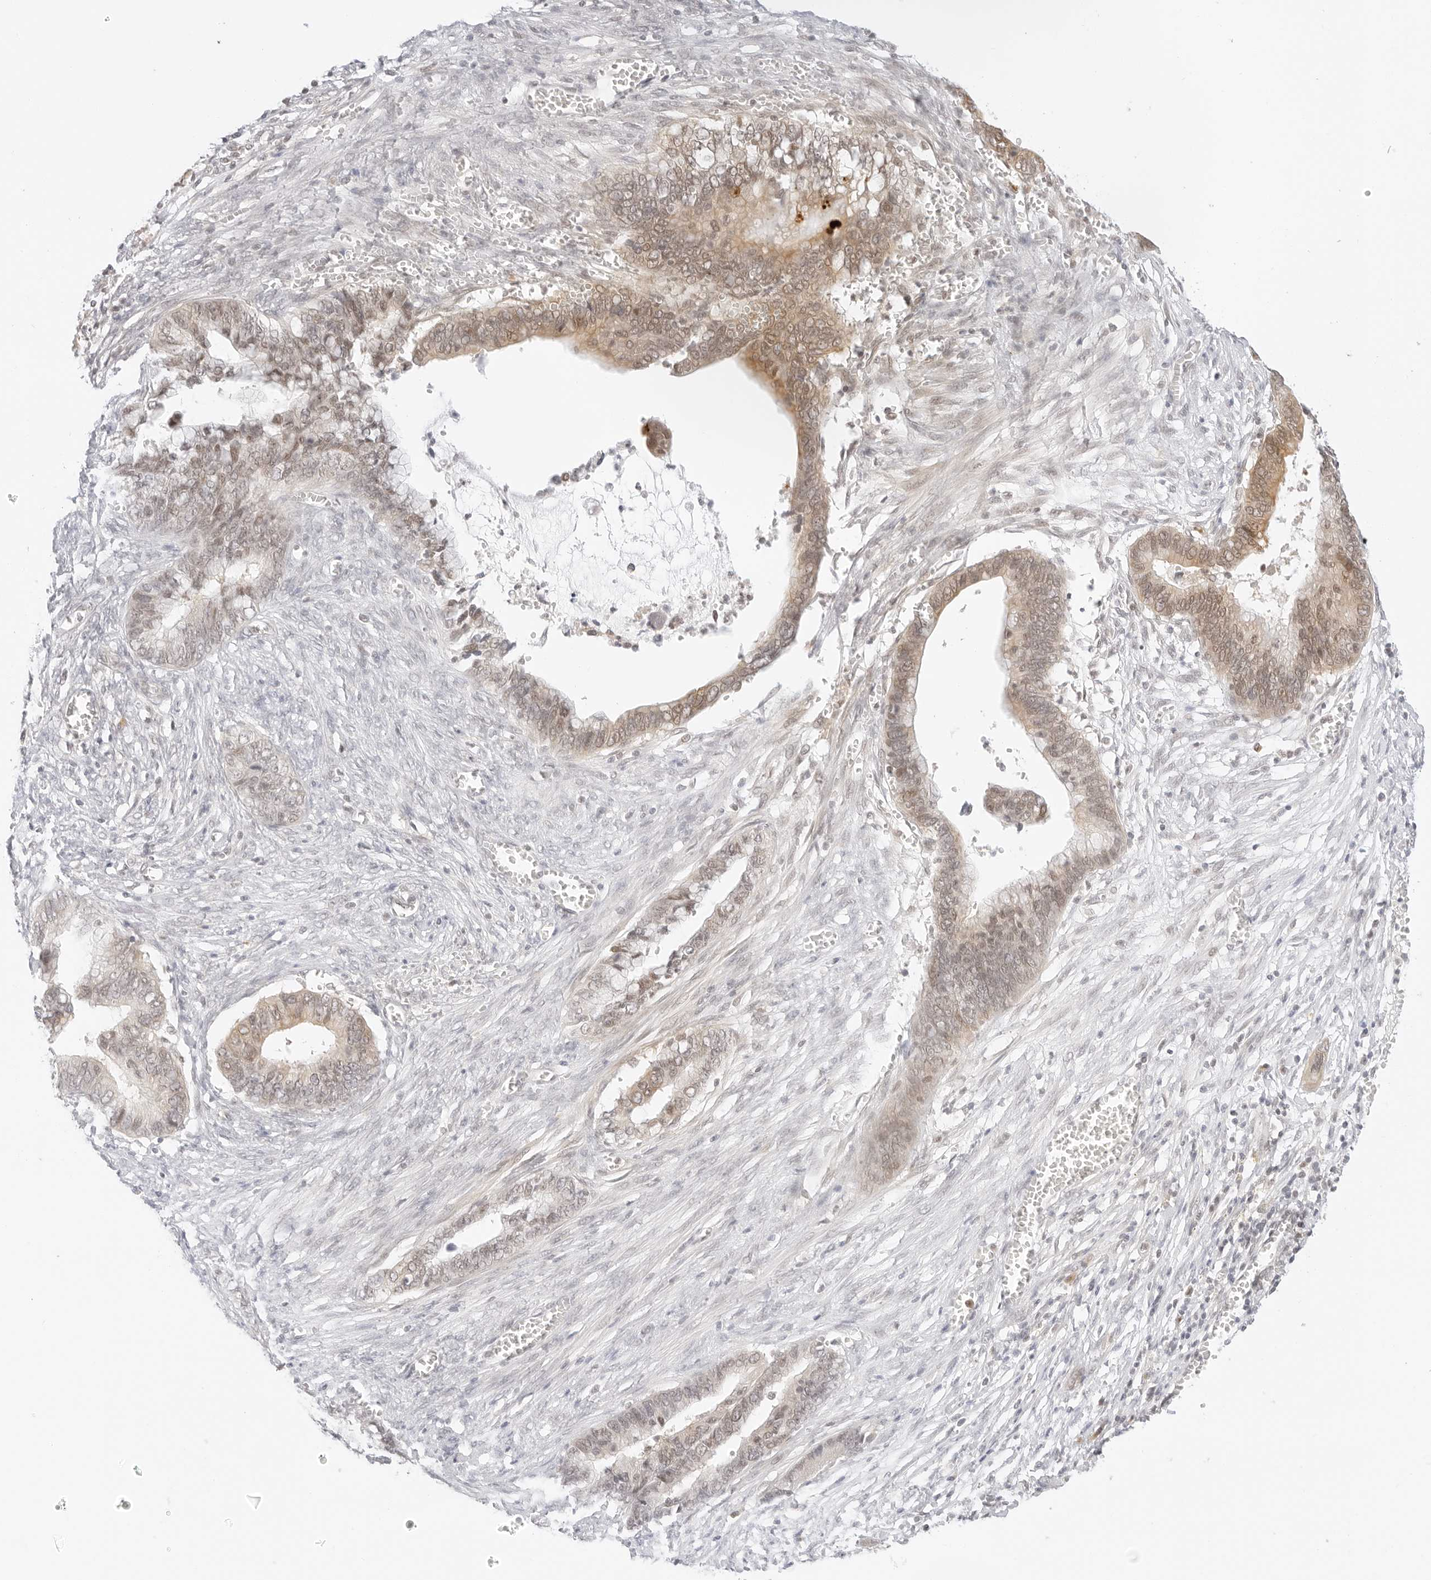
{"staining": {"intensity": "weak", "quantity": "25%-75%", "location": "cytoplasmic/membranous,nuclear"}, "tissue": "cervical cancer", "cell_type": "Tumor cells", "image_type": "cancer", "snomed": [{"axis": "morphology", "description": "Adenocarcinoma, NOS"}, {"axis": "topography", "description": "Cervix"}], "caption": "Immunohistochemistry (IHC) image of neoplastic tissue: human cervical cancer stained using immunohistochemistry demonstrates low levels of weak protein expression localized specifically in the cytoplasmic/membranous and nuclear of tumor cells, appearing as a cytoplasmic/membranous and nuclear brown color.", "gene": "POLR3C", "patient": {"sex": "female", "age": 44}}